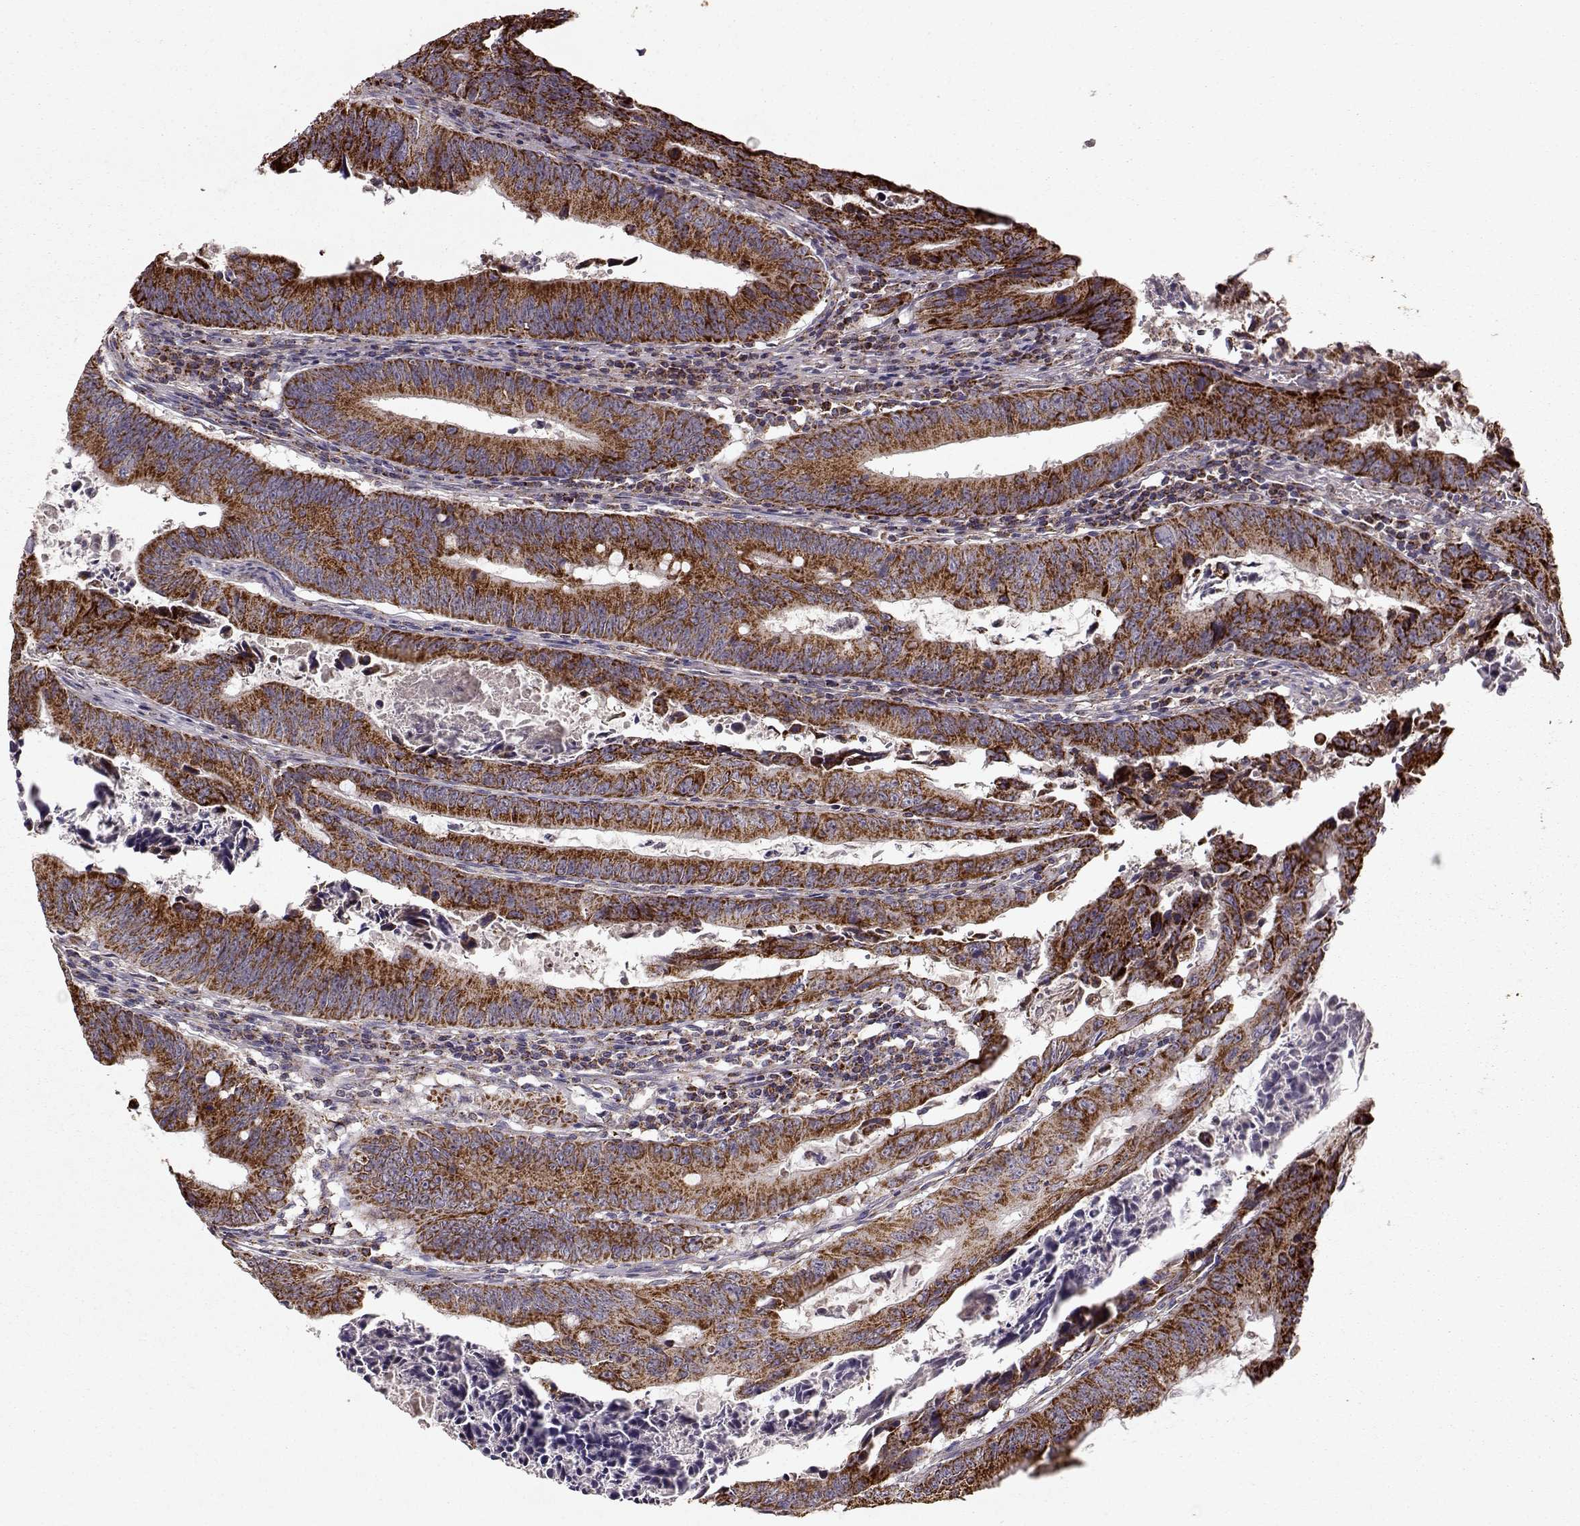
{"staining": {"intensity": "strong", "quantity": ">75%", "location": "cytoplasmic/membranous"}, "tissue": "colorectal cancer", "cell_type": "Tumor cells", "image_type": "cancer", "snomed": [{"axis": "morphology", "description": "Adenocarcinoma, NOS"}, {"axis": "topography", "description": "Colon"}], "caption": "Immunohistochemical staining of adenocarcinoma (colorectal) displays high levels of strong cytoplasmic/membranous protein positivity in approximately >75% of tumor cells.", "gene": "CMTM3", "patient": {"sex": "female", "age": 87}}